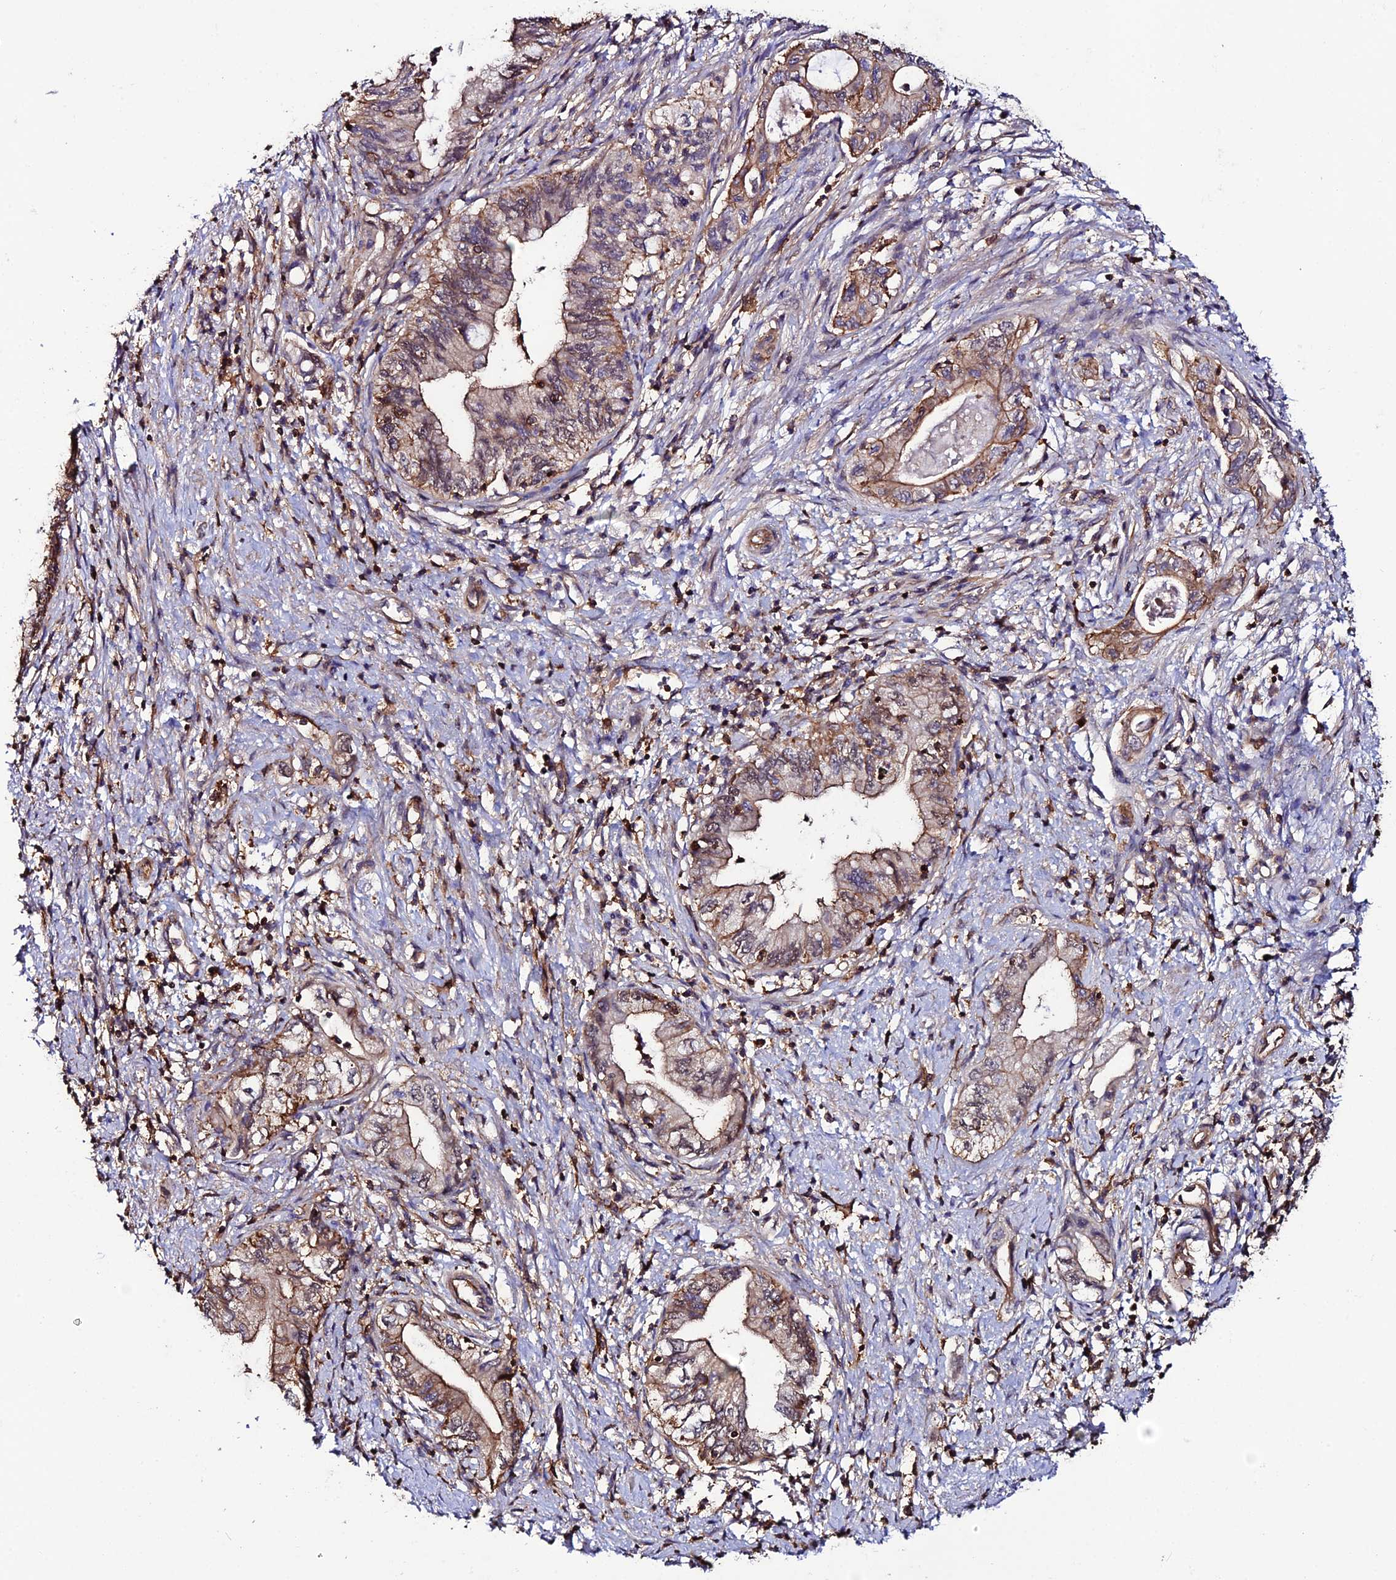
{"staining": {"intensity": "moderate", "quantity": "25%-75%", "location": "cytoplasmic/membranous"}, "tissue": "pancreatic cancer", "cell_type": "Tumor cells", "image_type": "cancer", "snomed": [{"axis": "morphology", "description": "Adenocarcinoma, NOS"}, {"axis": "topography", "description": "Pancreas"}], "caption": "Protein staining of adenocarcinoma (pancreatic) tissue demonstrates moderate cytoplasmic/membranous positivity in about 25%-75% of tumor cells.", "gene": "USP17L15", "patient": {"sex": "female", "age": 73}}